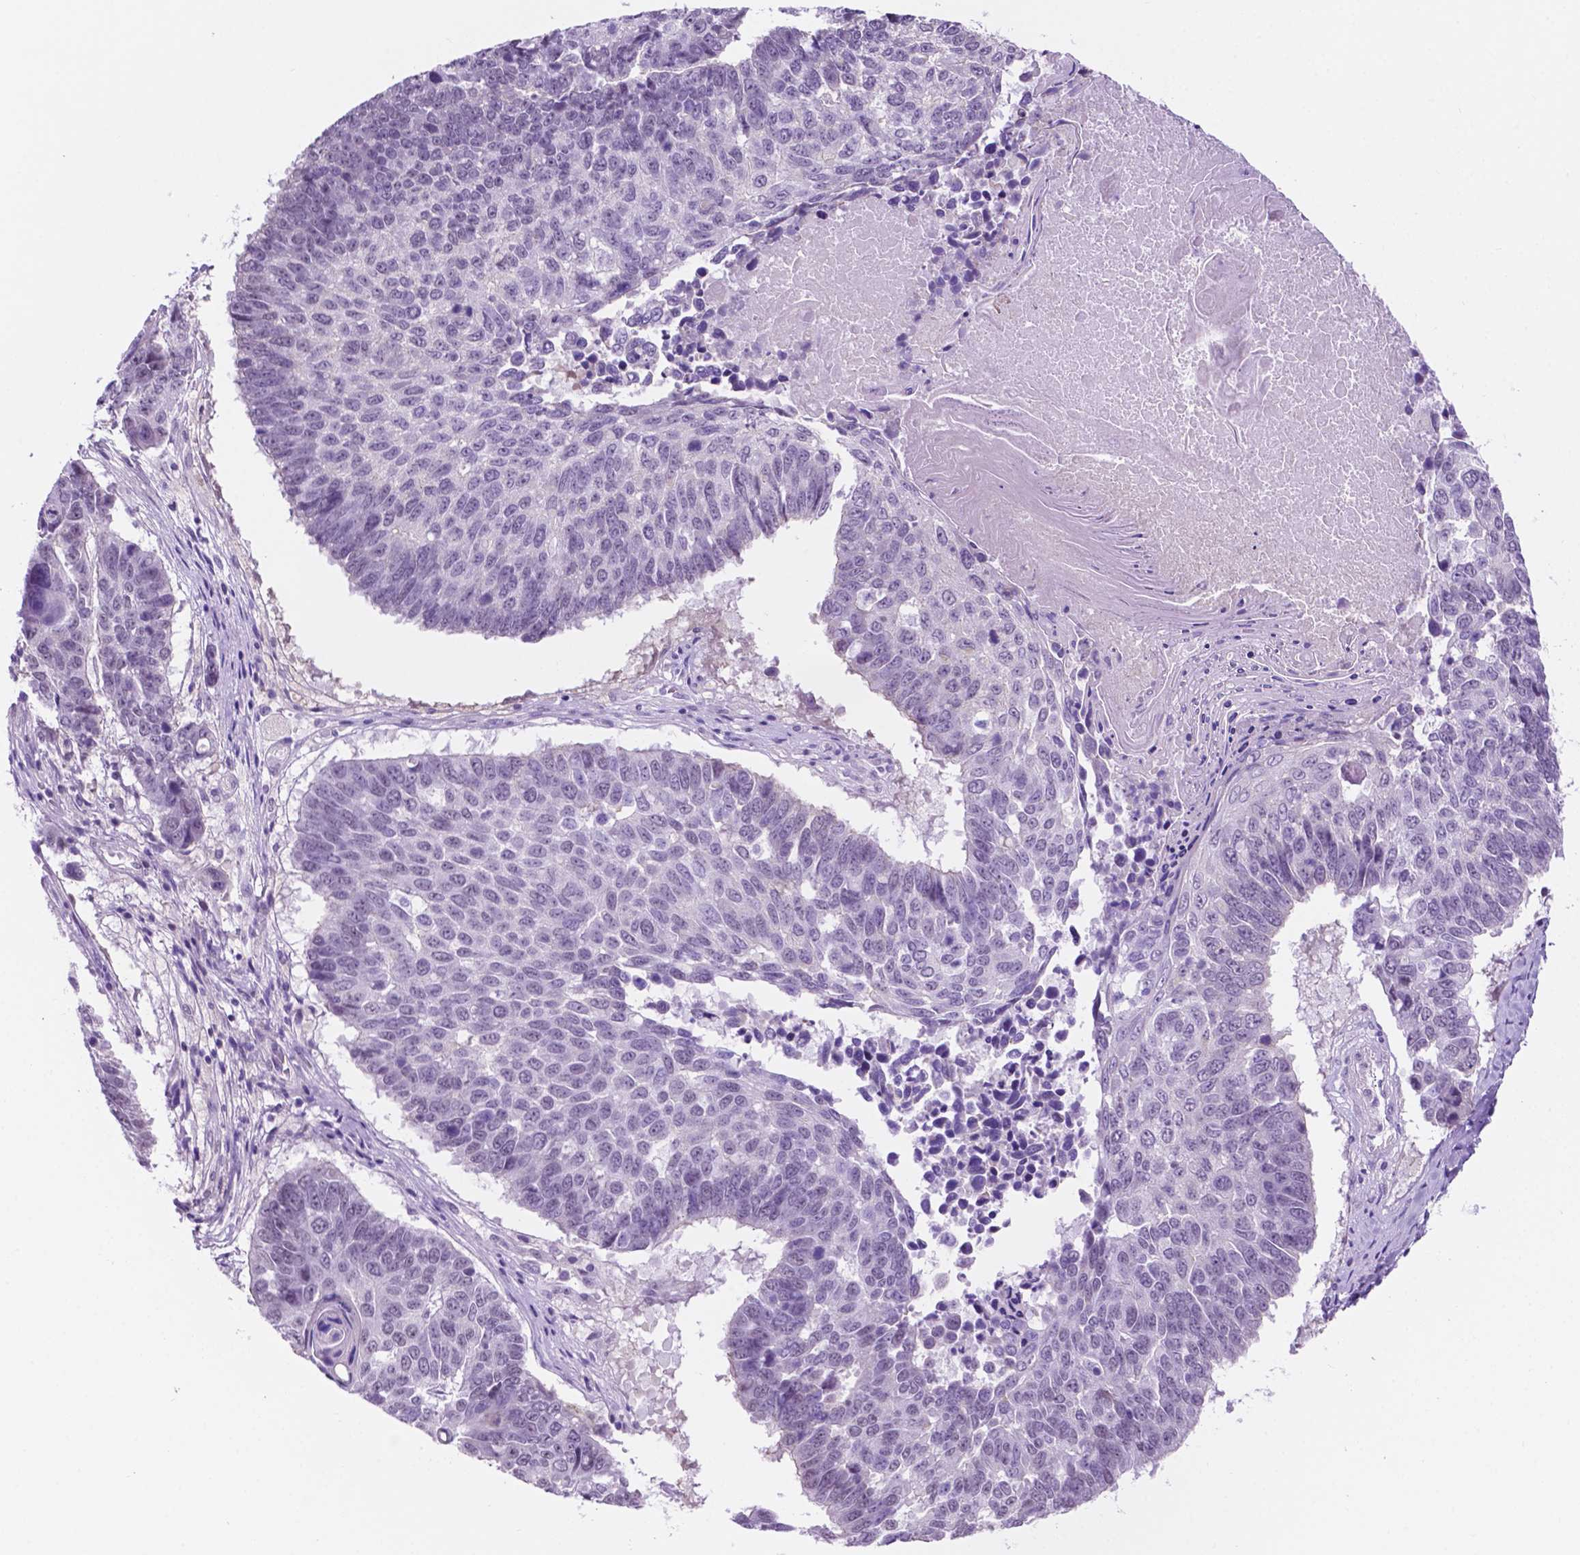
{"staining": {"intensity": "negative", "quantity": "none", "location": "none"}, "tissue": "lung cancer", "cell_type": "Tumor cells", "image_type": "cancer", "snomed": [{"axis": "morphology", "description": "Squamous cell carcinoma, NOS"}, {"axis": "topography", "description": "Lung"}], "caption": "Immunohistochemistry micrograph of lung cancer (squamous cell carcinoma) stained for a protein (brown), which demonstrates no staining in tumor cells.", "gene": "ACY3", "patient": {"sex": "male", "age": 73}}